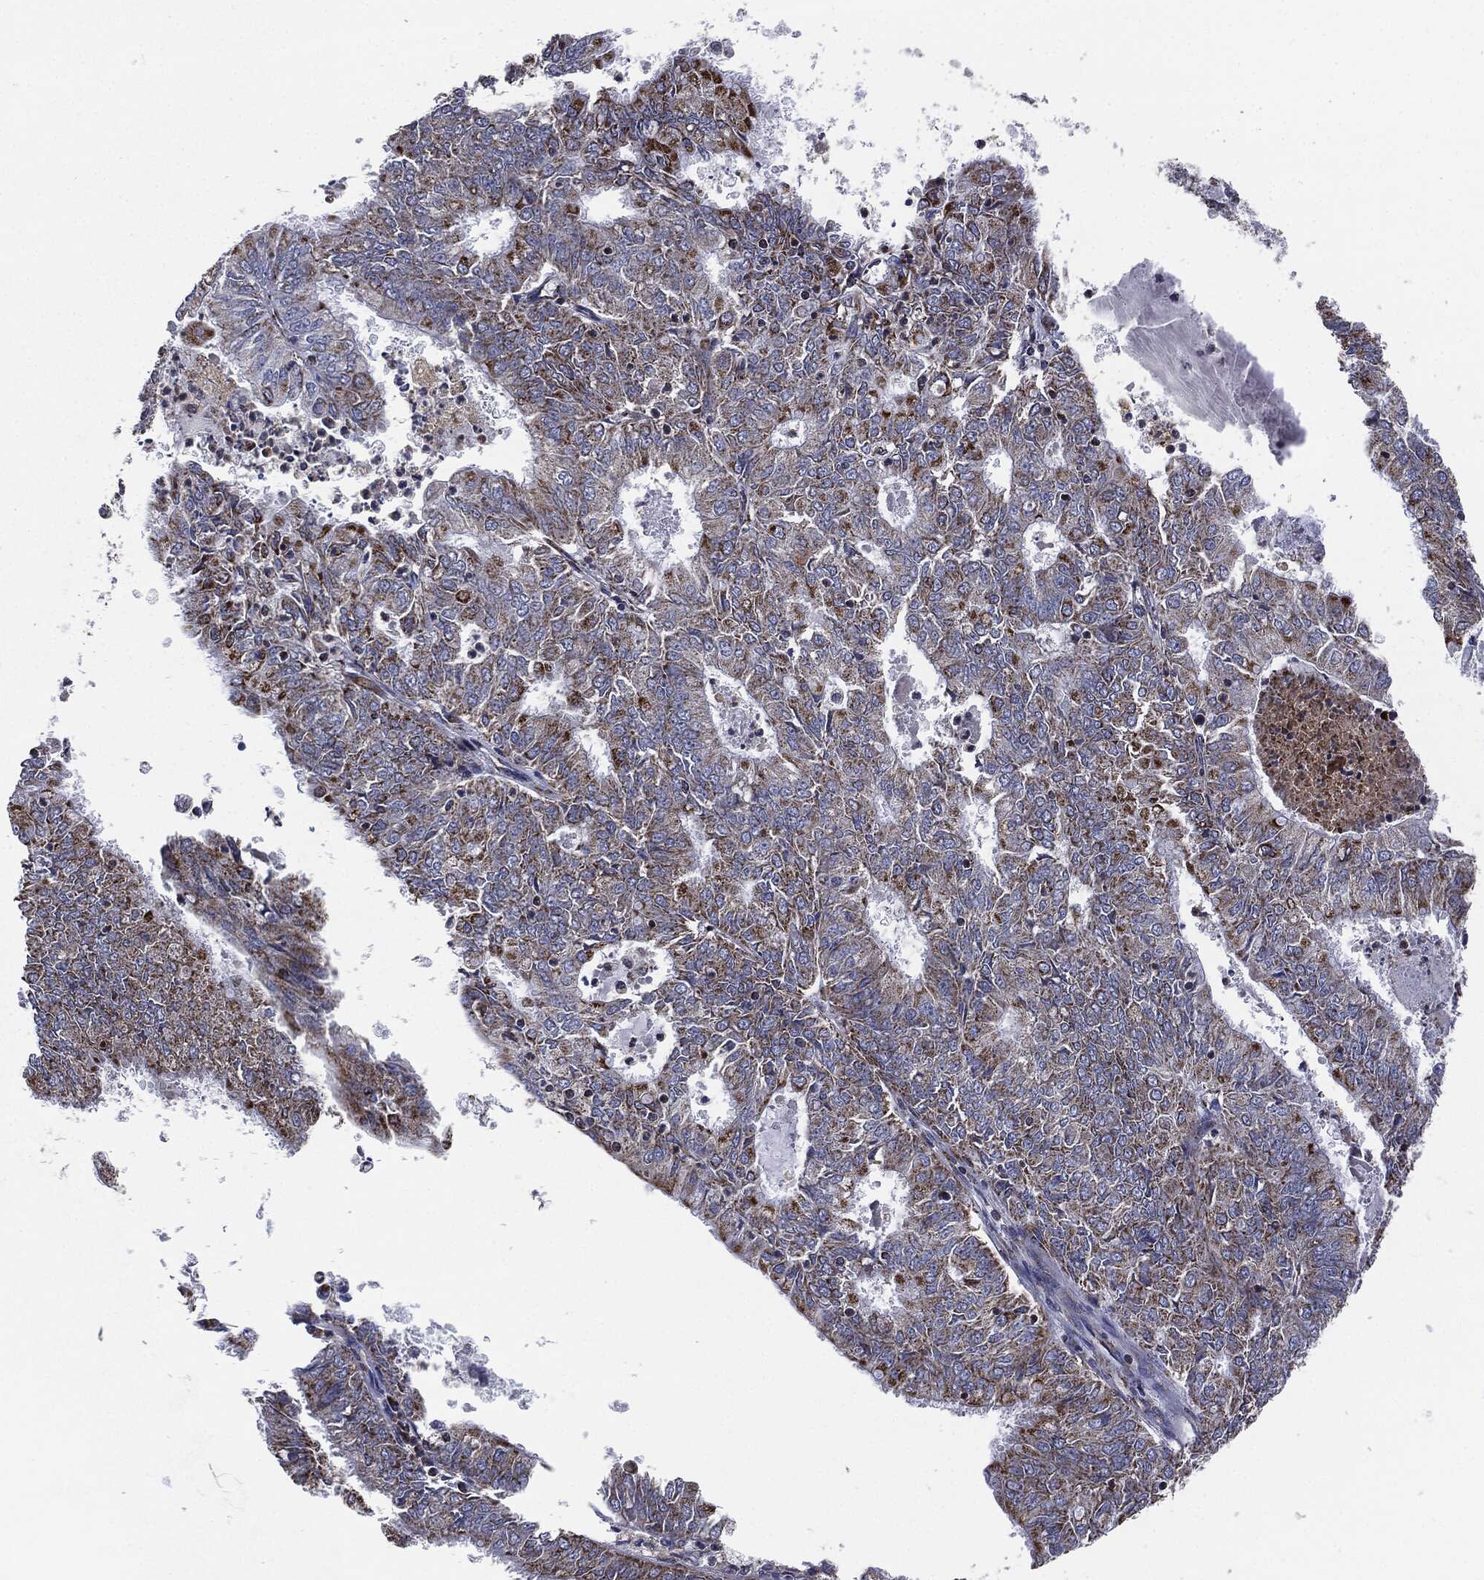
{"staining": {"intensity": "moderate", "quantity": ">75%", "location": "cytoplasmic/membranous"}, "tissue": "endometrial cancer", "cell_type": "Tumor cells", "image_type": "cancer", "snomed": [{"axis": "morphology", "description": "Adenocarcinoma, NOS"}, {"axis": "topography", "description": "Endometrium"}], "caption": "This micrograph exhibits endometrial adenocarcinoma stained with IHC to label a protein in brown. The cytoplasmic/membranous of tumor cells show moderate positivity for the protein. Nuclei are counter-stained blue.", "gene": "NDUFV2", "patient": {"sex": "female", "age": 57}}